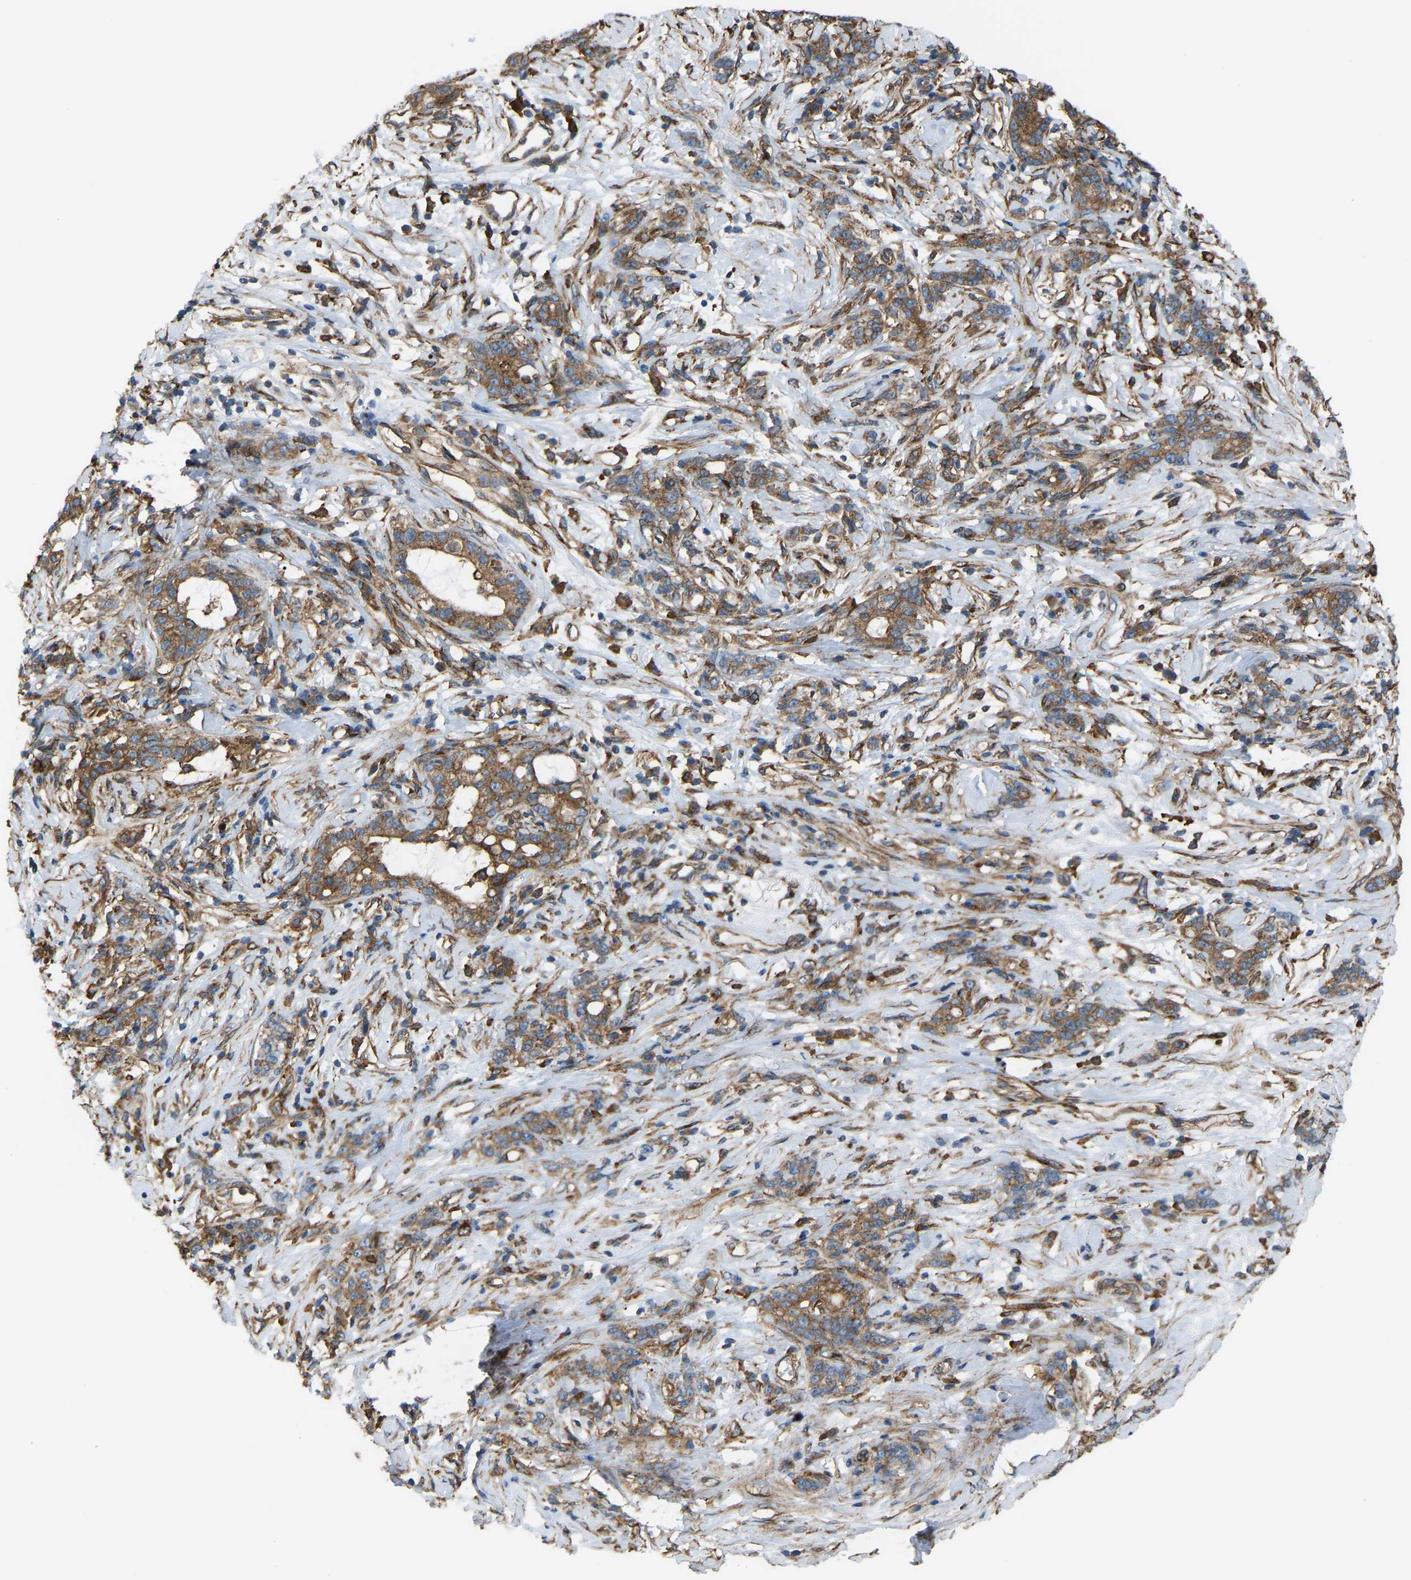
{"staining": {"intensity": "moderate", "quantity": ">75%", "location": "cytoplasmic/membranous"}, "tissue": "stomach cancer", "cell_type": "Tumor cells", "image_type": "cancer", "snomed": [{"axis": "morphology", "description": "Adenocarcinoma, NOS"}, {"axis": "topography", "description": "Stomach, lower"}], "caption": "Human adenocarcinoma (stomach) stained with a brown dye shows moderate cytoplasmic/membranous positive staining in about >75% of tumor cells.", "gene": "PICALM", "patient": {"sex": "male", "age": 88}}